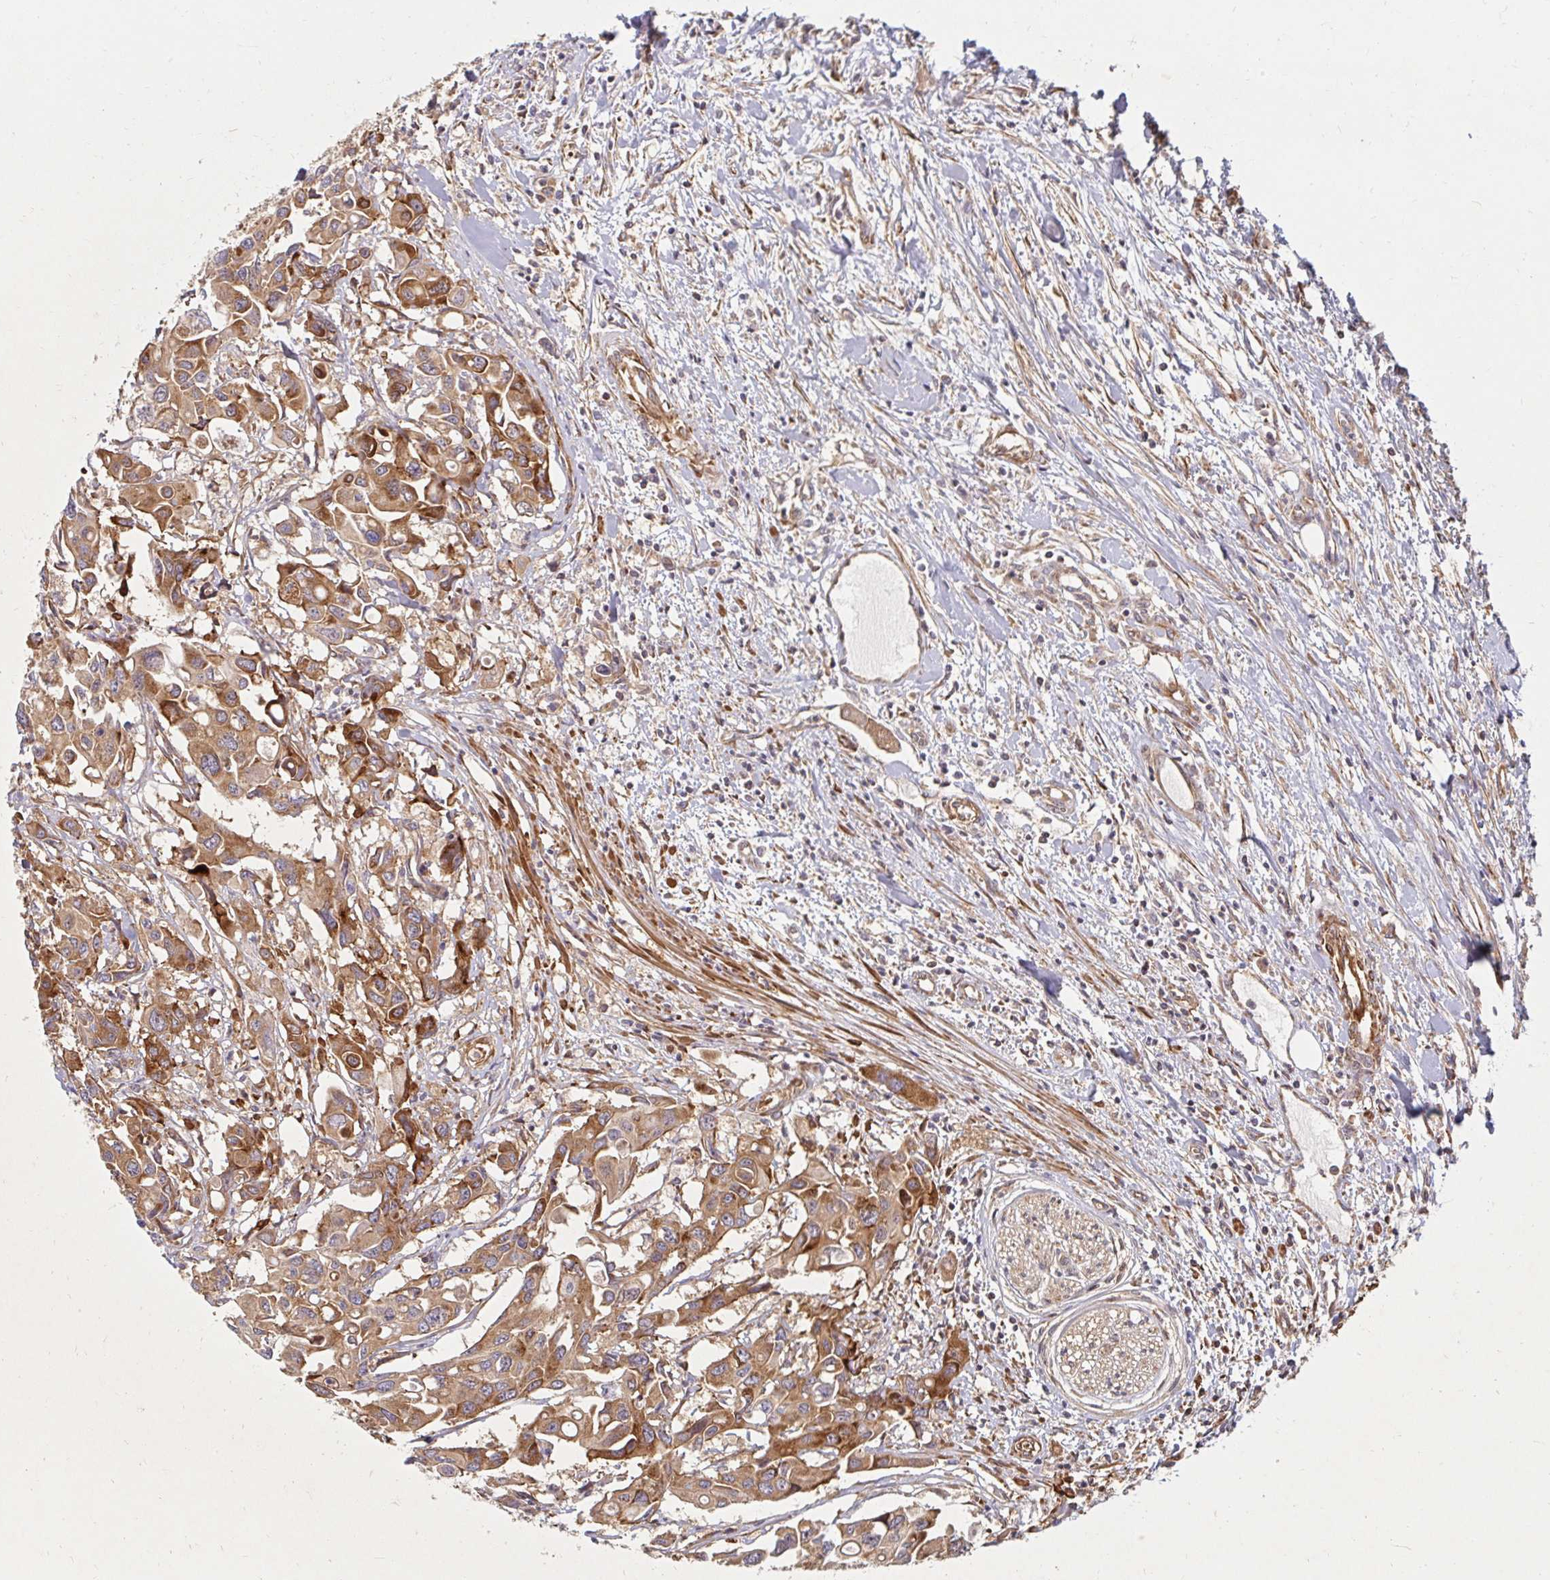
{"staining": {"intensity": "moderate", "quantity": ">75%", "location": "cytoplasmic/membranous"}, "tissue": "colorectal cancer", "cell_type": "Tumor cells", "image_type": "cancer", "snomed": [{"axis": "morphology", "description": "Adenocarcinoma, NOS"}, {"axis": "topography", "description": "Colon"}], "caption": "IHC histopathology image of colorectal adenocarcinoma stained for a protein (brown), which exhibits medium levels of moderate cytoplasmic/membranous expression in approximately >75% of tumor cells.", "gene": "BTF3", "patient": {"sex": "male", "age": 77}}